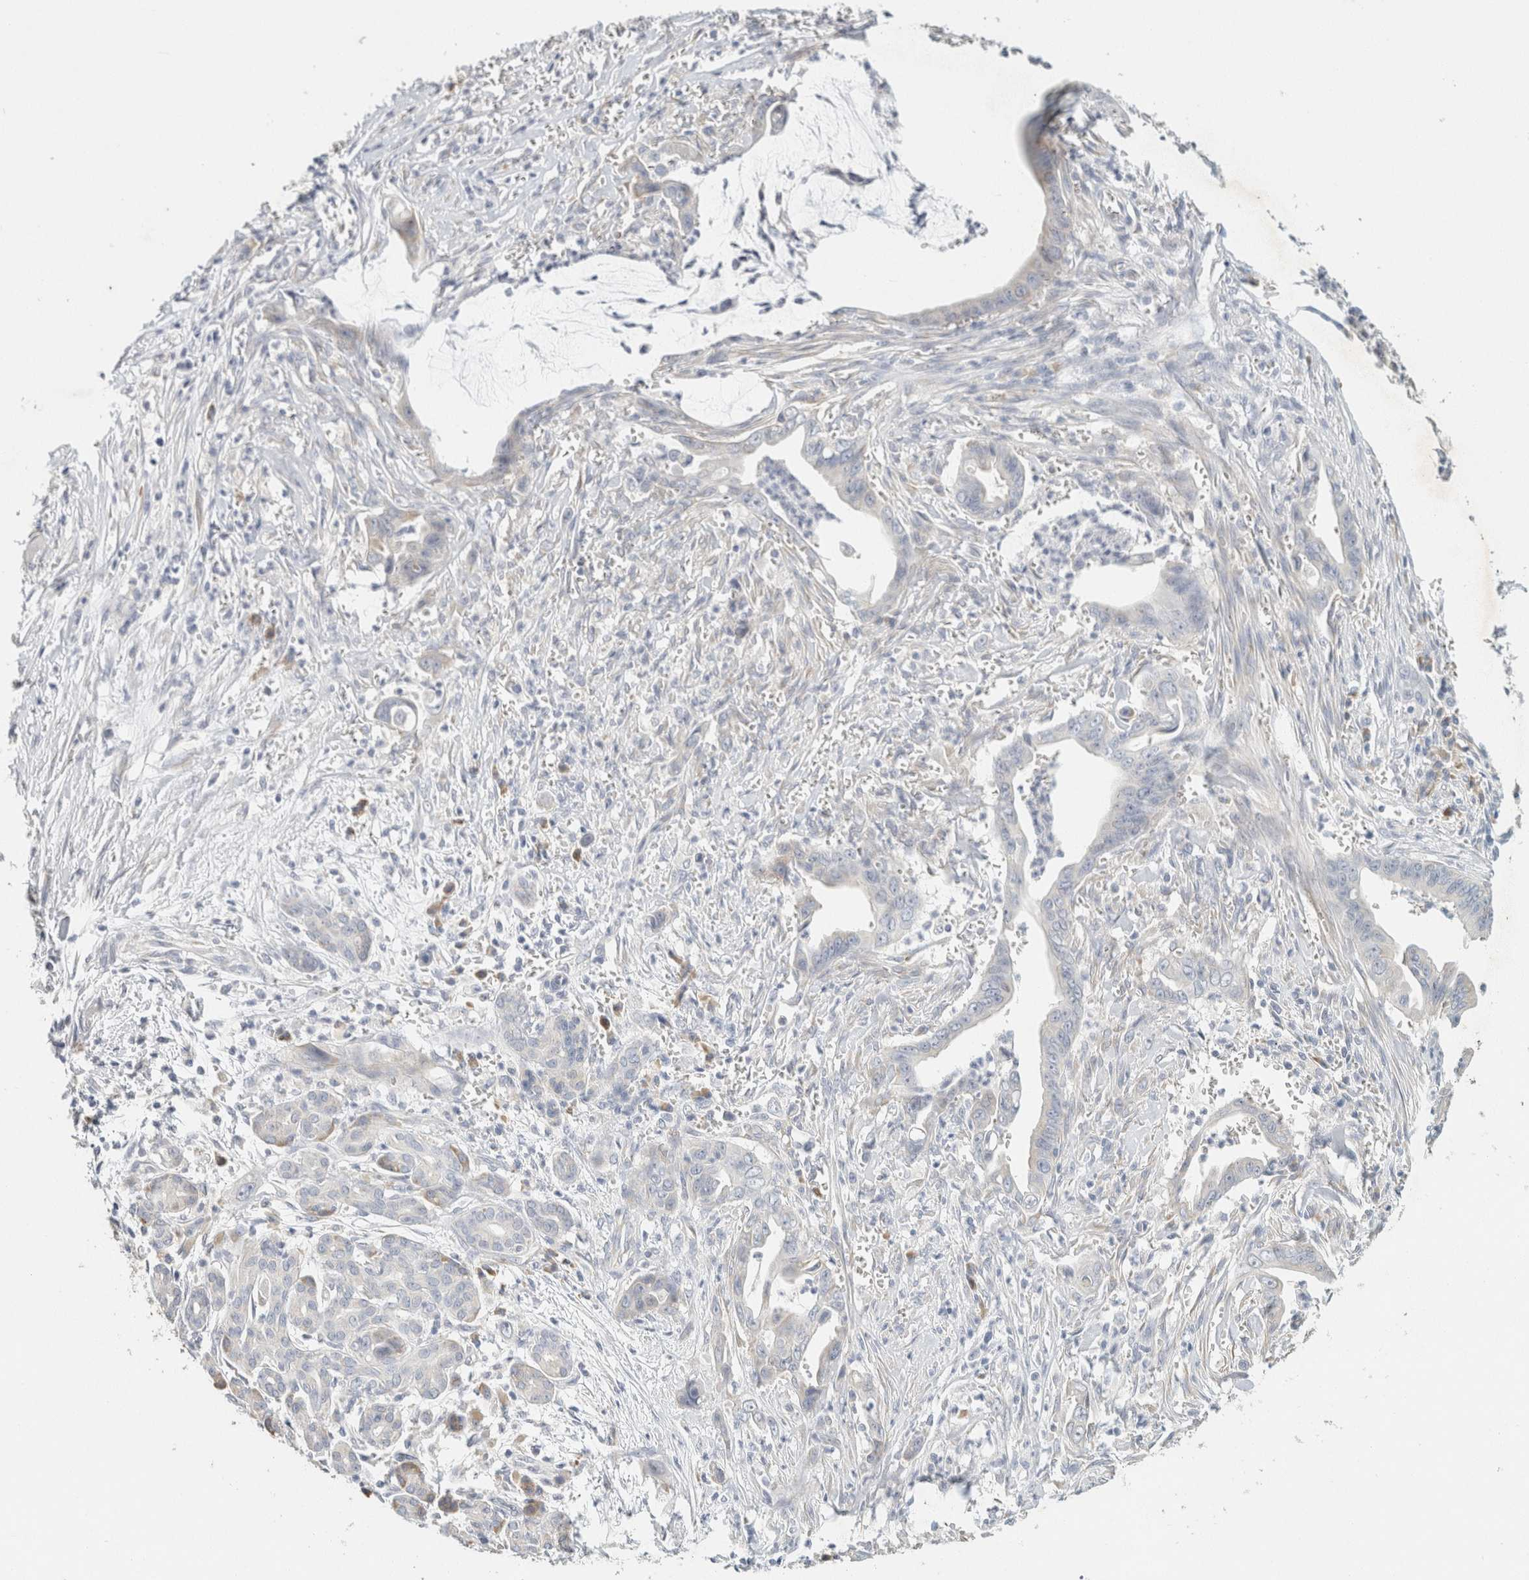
{"staining": {"intensity": "negative", "quantity": "none", "location": "none"}, "tissue": "pancreatic cancer", "cell_type": "Tumor cells", "image_type": "cancer", "snomed": [{"axis": "morphology", "description": "Adenocarcinoma, NOS"}, {"axis": "topography", "description": "Pancreas"}], "caption": "This photomicrograph is of pancreatic cancer stained with IHC to label a protein in brown with the nuclei are counter-stained blue. There is no staining in tumor cells.", "gene": "NEFM", "patient": {"sex": "male", "age": 59}}